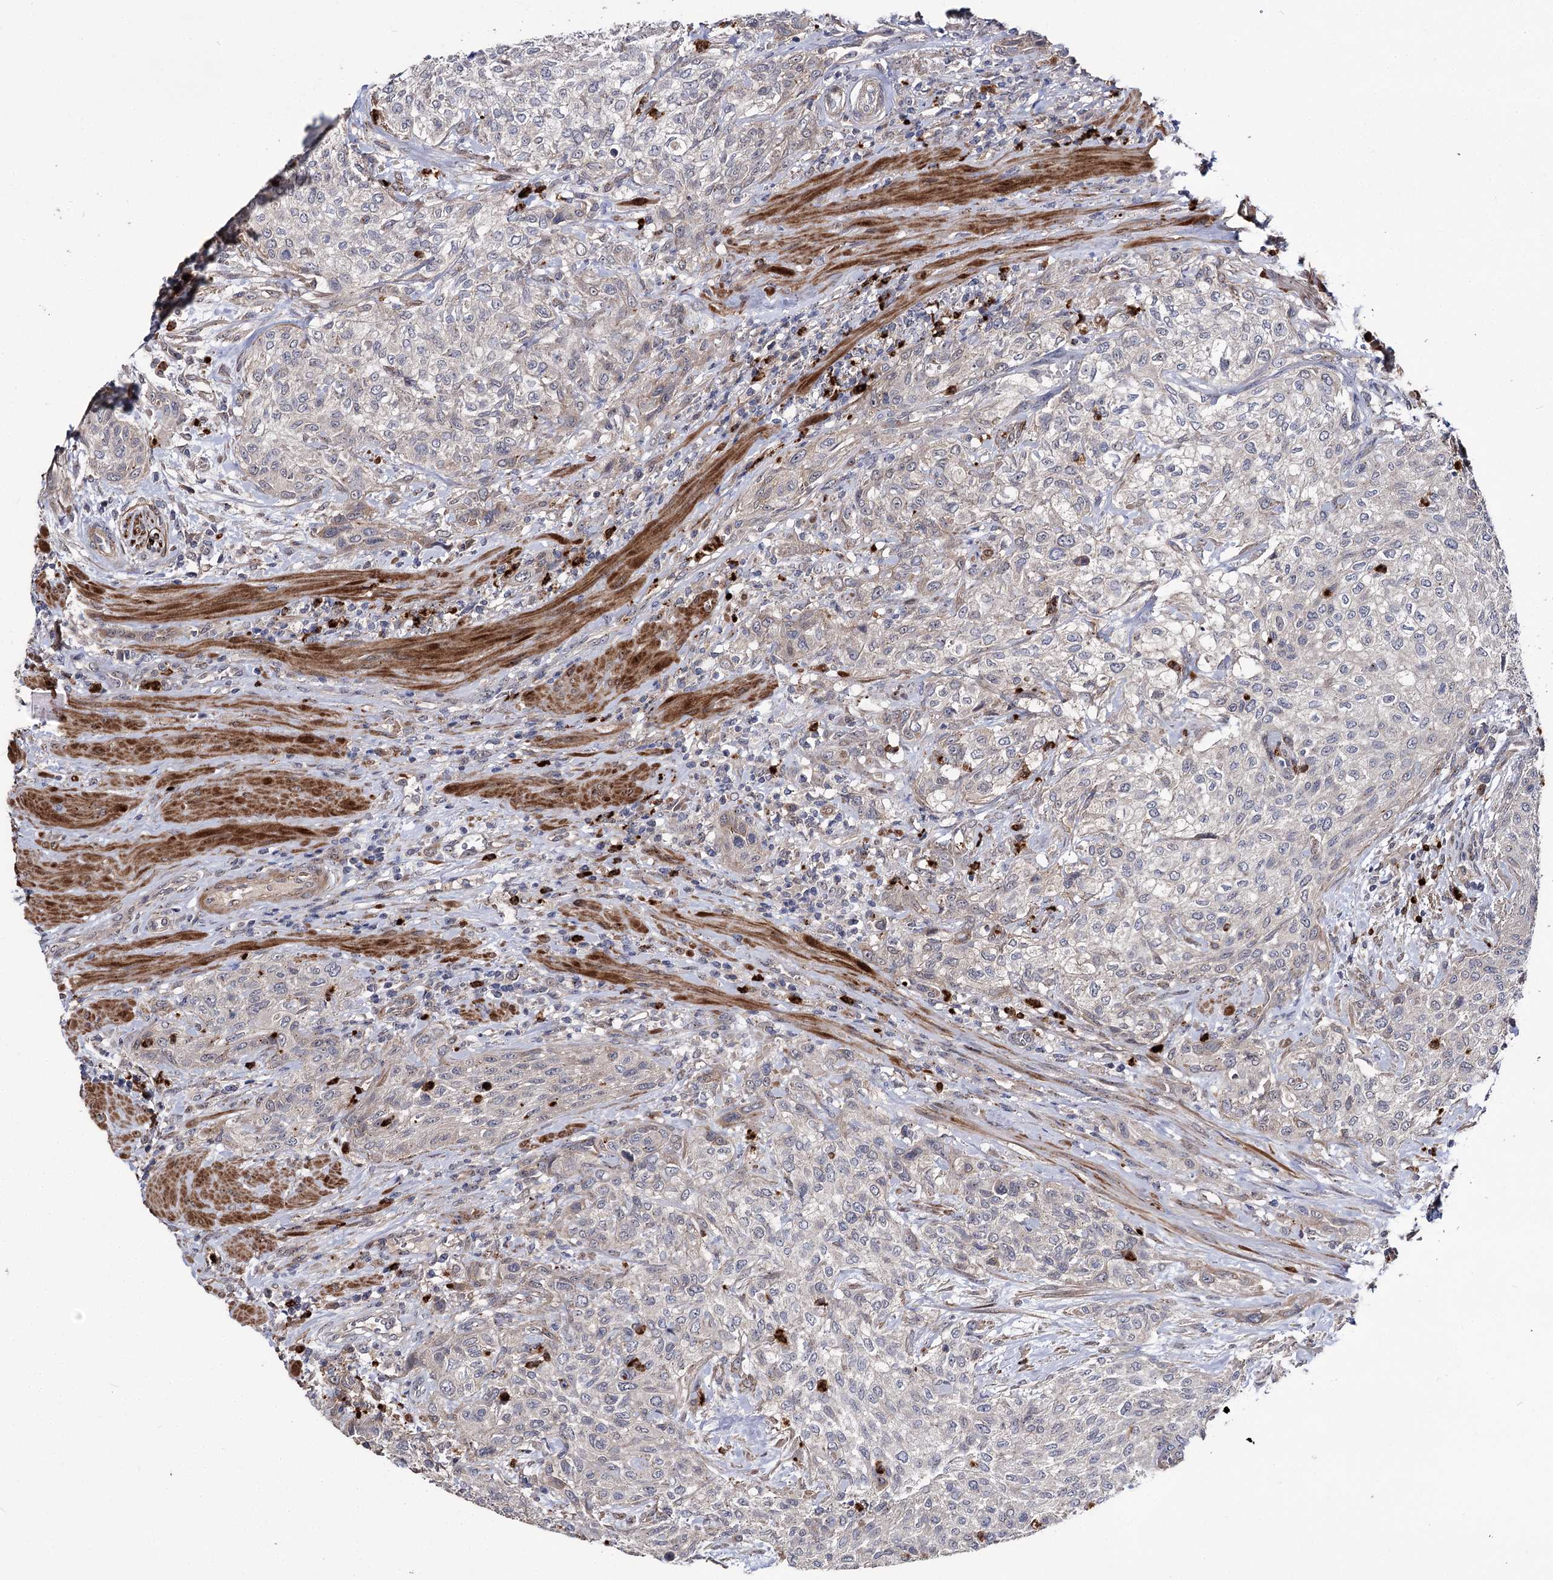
{"staining": {"intensity": "negative", "quantity": "none", "location": "none"}, "tissue": "urothelial cancer", "cell_type": "Tumor cells", "image_type": "cancer", "snomed": [{"axis": "morphology", "description": "Normal tissue, NOS"}, {"axis": "morphology", "description": "Urothelial carcinoma, NOS"}, {"axis": "topography", "description": "Urinary bladder"}, {"axis": "topography", "description": "Peripheral nerve tissue"}], "caption": "Immunohistochemistry image of neoplastic tissue: human transitional cell carcinoma stained with DAB reveals no significant protein expression in tumor cells. (Stains: DAB (3,3'-diaminobenzidine) immunohistochemistry with hematoxylin counter stain, Microscopy: brightfield microscopy at high magnification).", "gene": "MINDY3", "patient": {"sex": "male", "age": 35}}